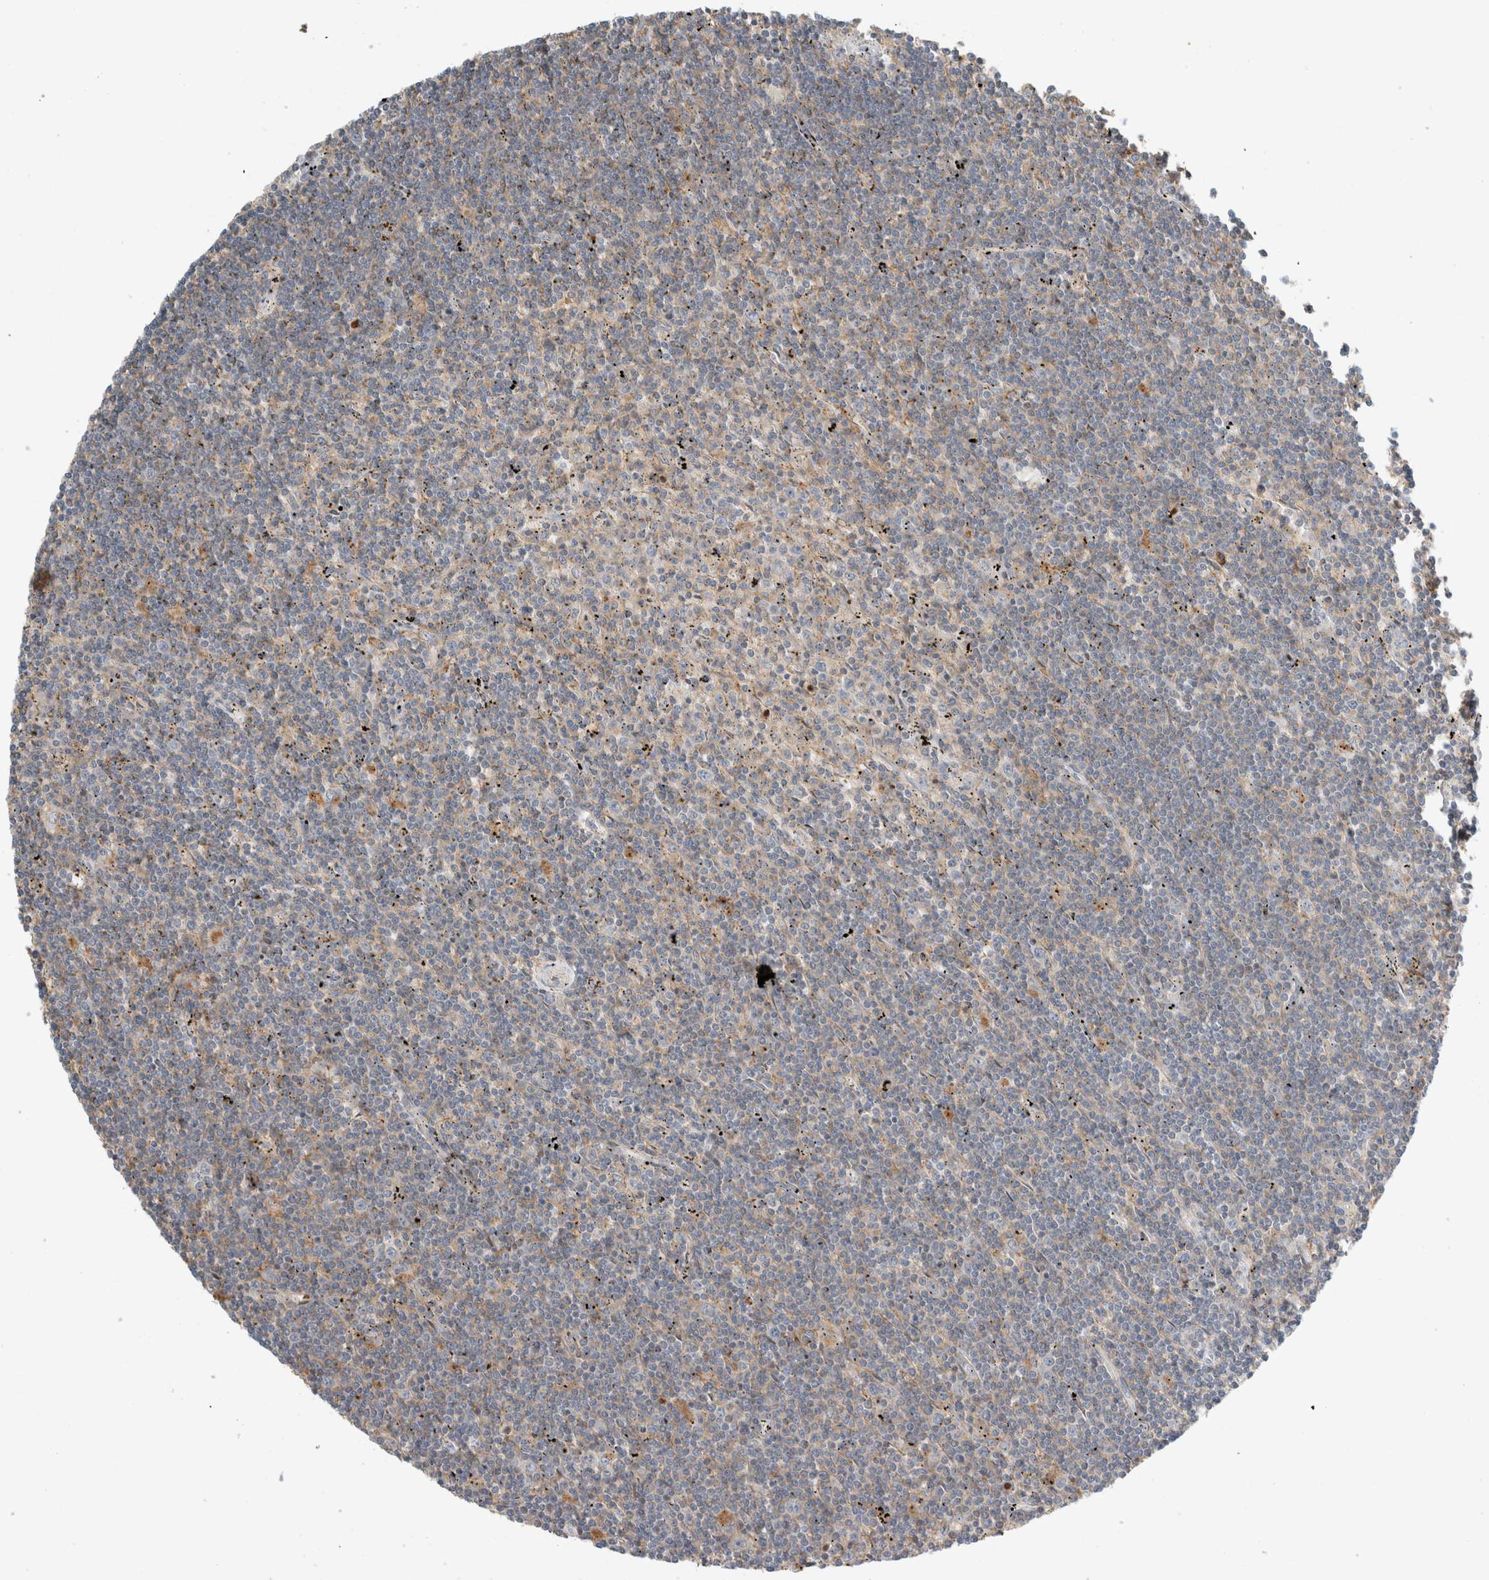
{"staining": {"intensity": "negative", "quantity": "none", "location": "none"}, "tissue": "lymphoma", "cell_type": "Tumor cells", "image_type": "cancer", "snomed": [{"axis": "morphology", "description": "Malignant lymphoma, non-Hodgkin's type, Low grade"}, {"axis": "topography", "description": "Spleen"}], "caption": "An immunohistochemistry (IHC) micrograph of low-grade malignant lymphoma, non-Hodgkin's type is shown. There is no staining in tumor cells of low-grade malignant lymphoma, non-Hodgkin's type.", "gene": "ERCC6L2", "patient": {"sex": "male", "age": 76}}